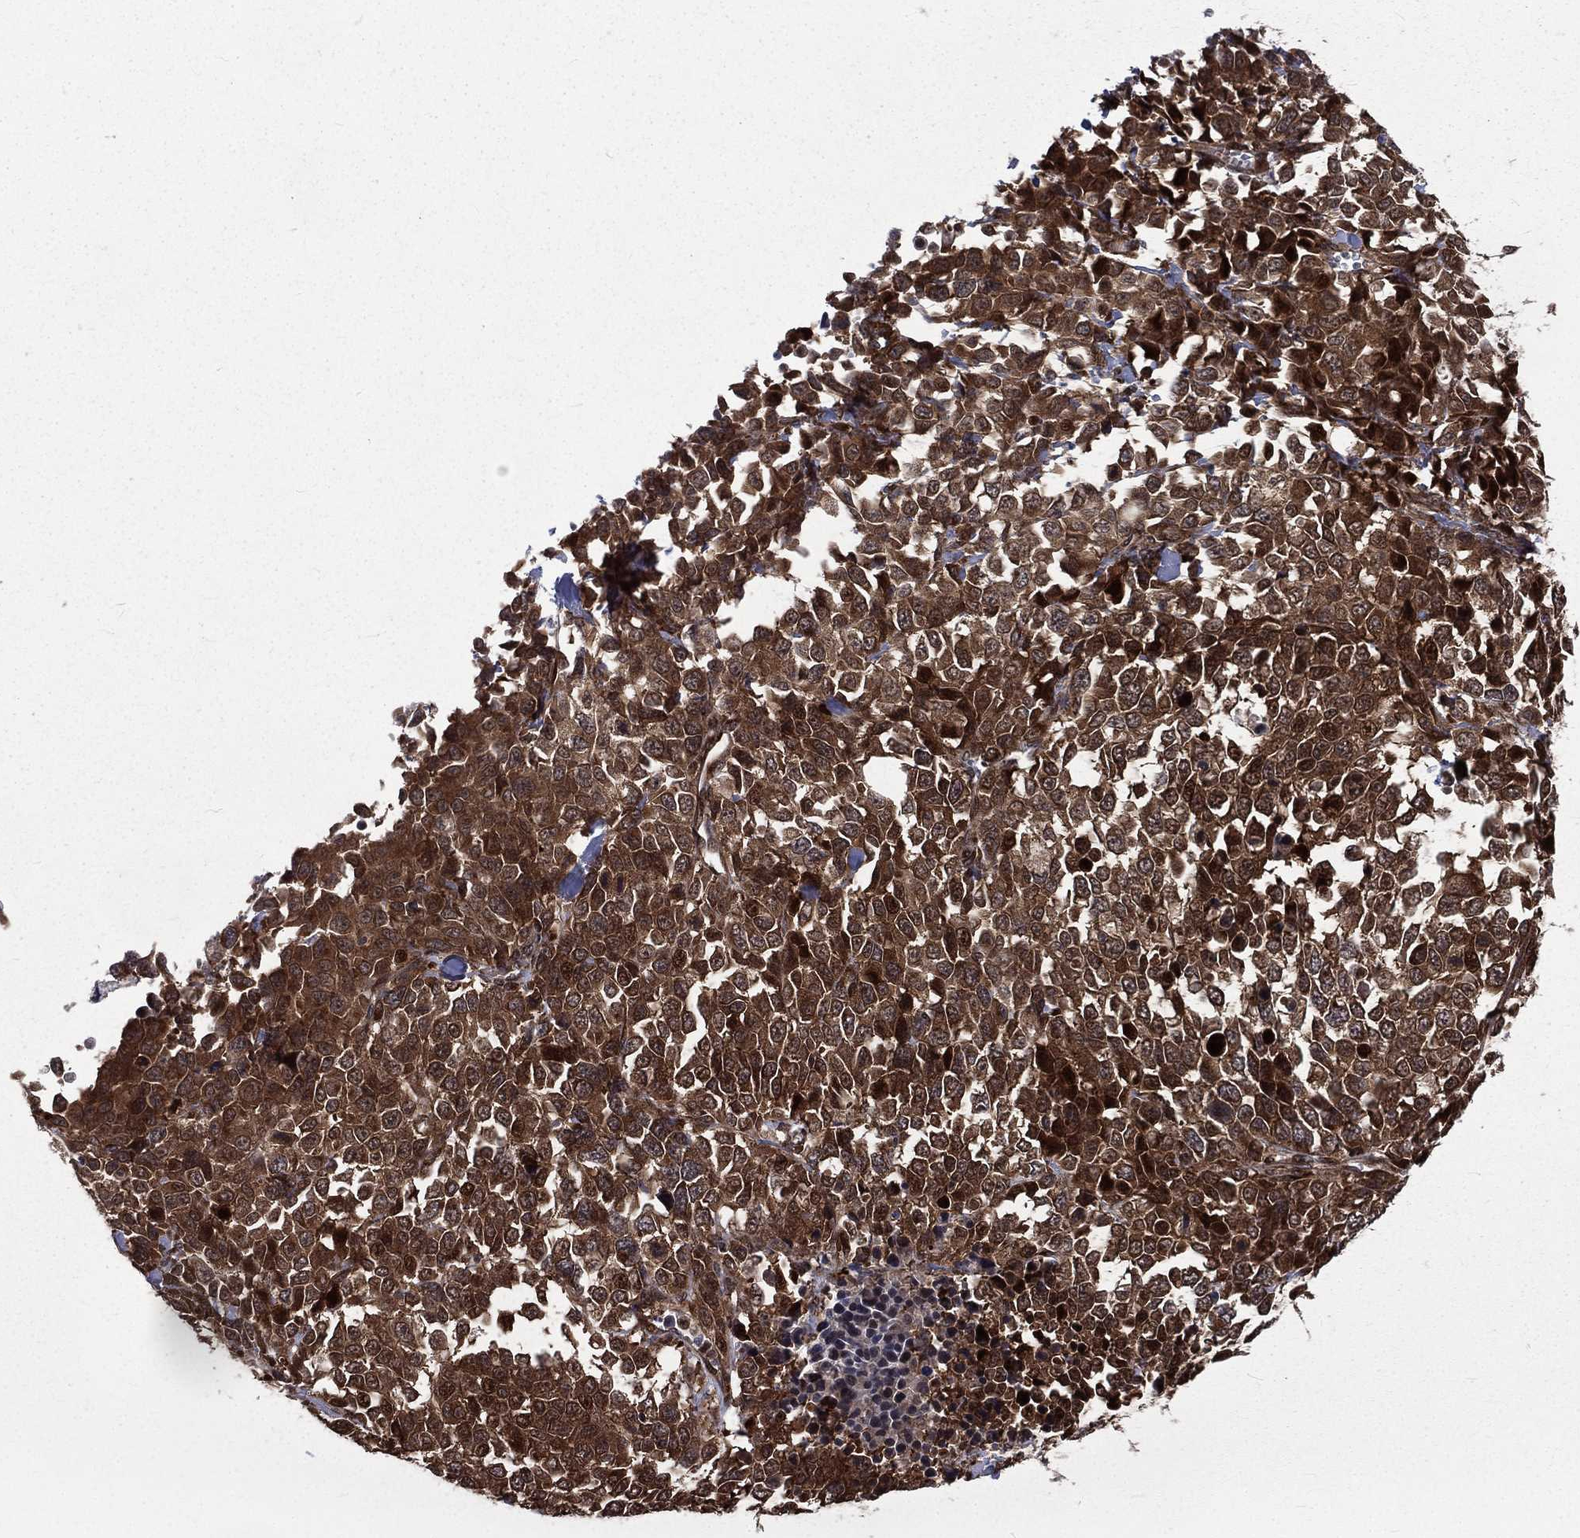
{"staining": {"intensity": "moderate", "quantity": ">75%", "location": "cytoplasmic/membranous"}, "tissue": "melanoma", "cell_type": "Tumor cells", "image_type": "cancer", "snomed": [{"axis": "morphology", "description": "Malignant melanoma, Metastatic site"}, {"axis": "topography", "description": "Skin"}], "caption": "Melanoma stained with a brown dye demonstrates moderate cytoplasmic/membranous positive expression in about >75% of tumor cells.", "gene": "ARL3", "patient": {"sex": "male", "age": 84}}